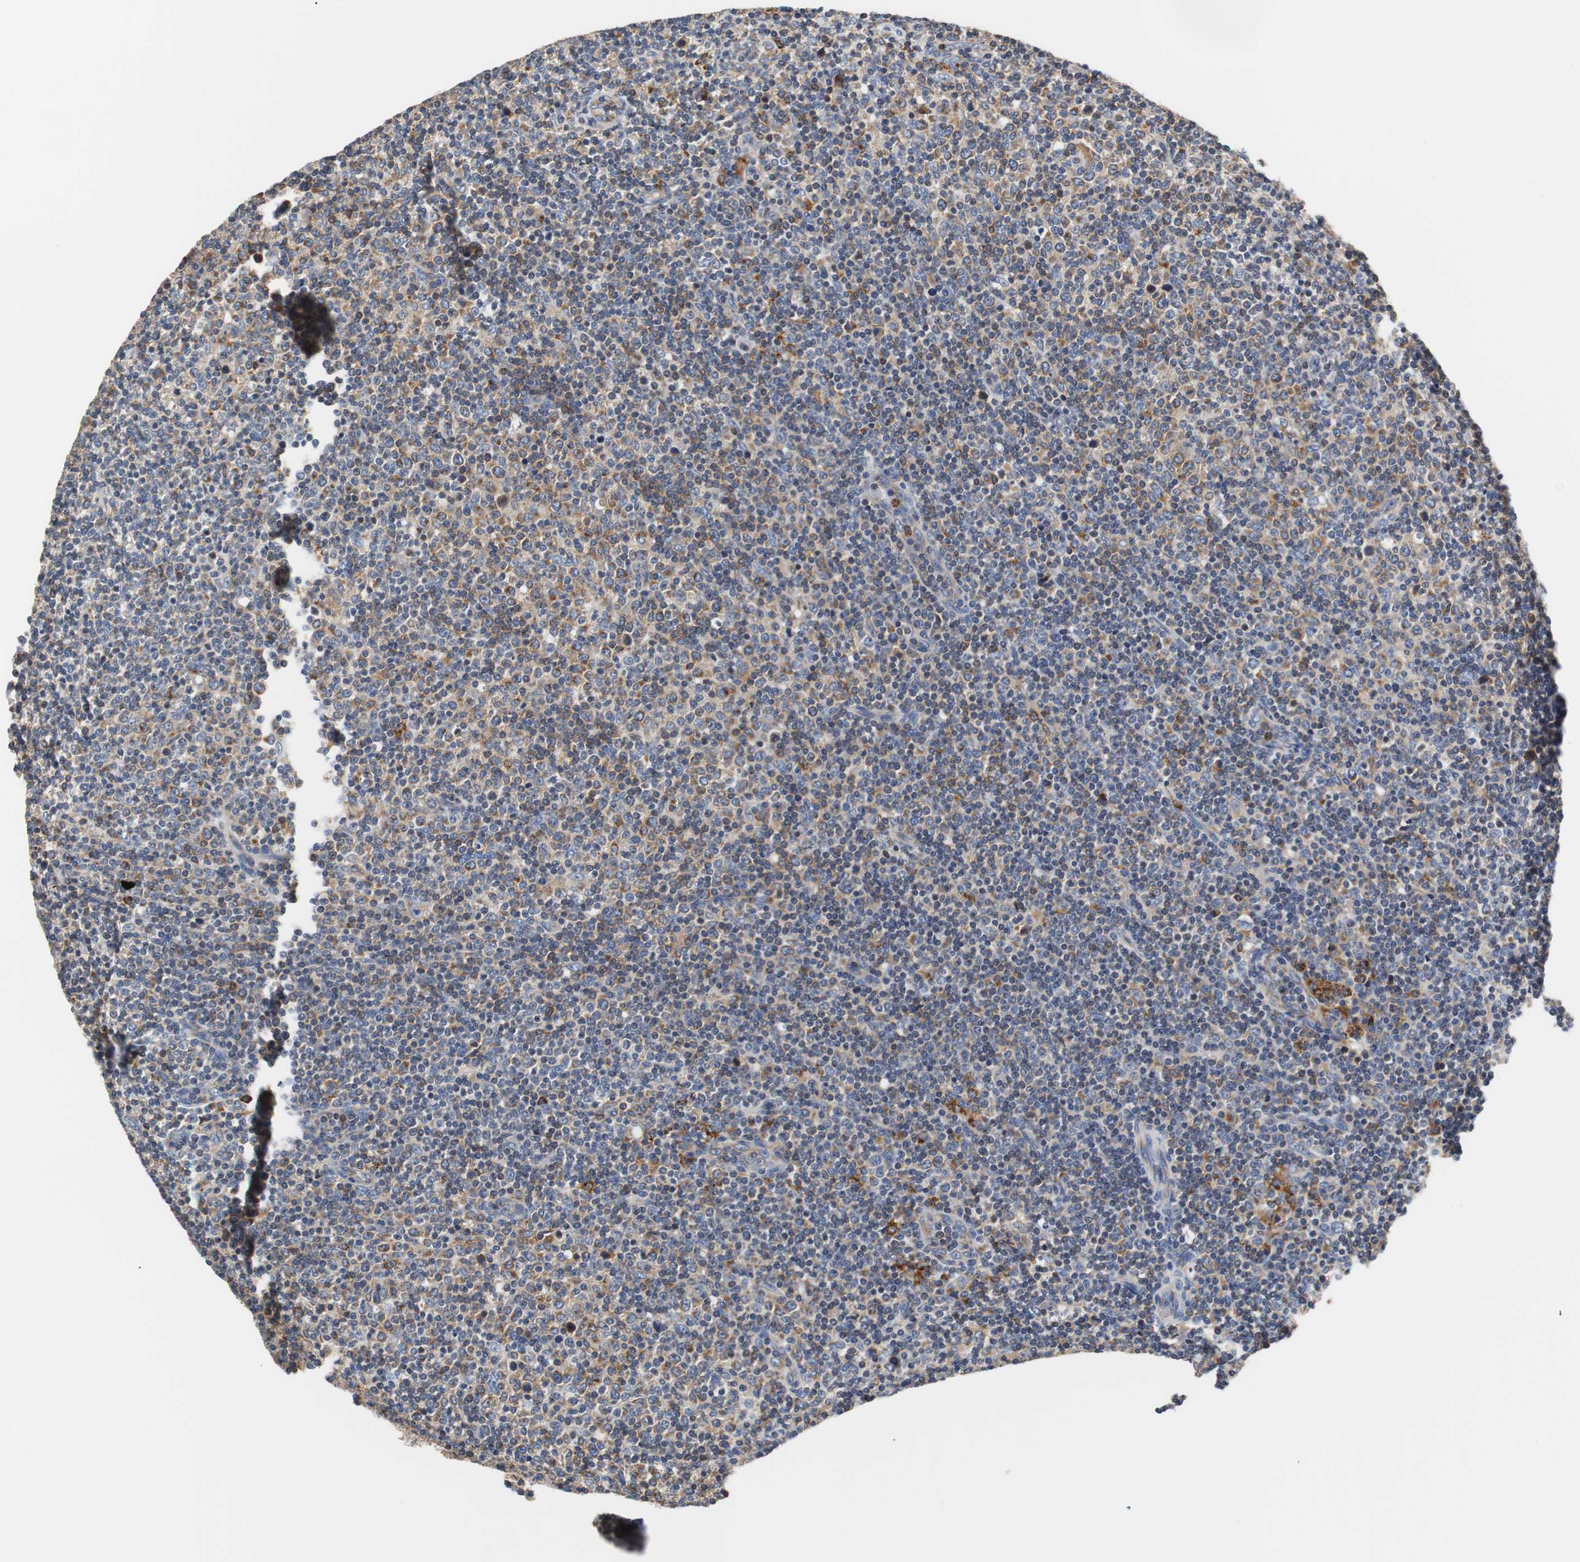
{"staining": {"intensity": "moderate", "quantity": "25%-75%", "location": "cytoplasmic/membranous"}, "tissue": "lymphoma", "cell_type": "Tumor cells", "image_type": "cancer", "snomed": [{"axis": "morphology", "description": "Malignant lymphoma, non-Hodgkin's type, Low grade"}, {"axis": "topography", "description": "Lymph node"}], "caption": "Immunohistochemistry staining of lymphoma, which displays medium levels of moderate cytoplasmic/membranous staining in about 25%-75% of tumor cells indicating moderate cytoplasmic/membranous protein staining. The staining was performed using DAB (3,3'-diaminobenzidine) (brown) for protein detection and nuclei were counterstained in hematoxylin (blue).", "gene": "VAMP8", "patient": {"sex": "male", "age": 70}}